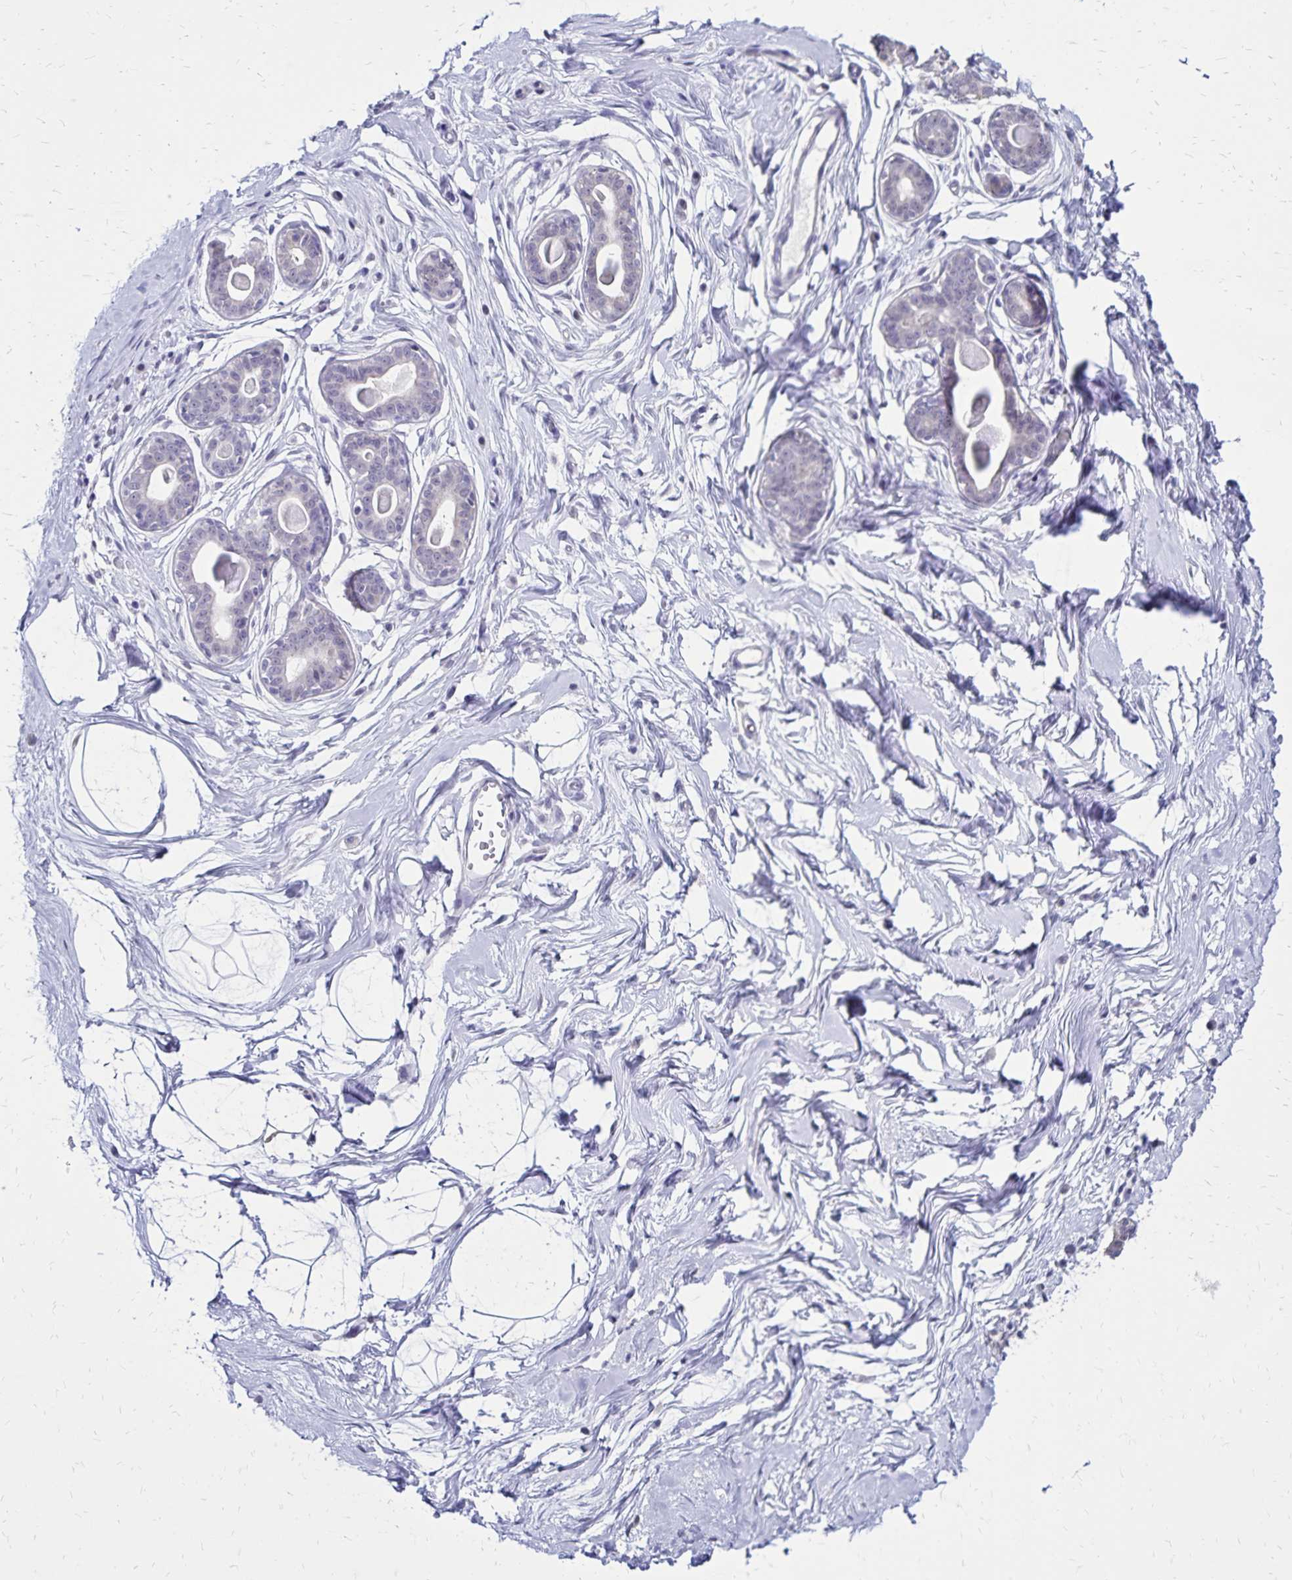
{"staining": {"intensity": "negative", "quantity": "none", "location": "none"}, "tissue": "breast", "cell_type": "Adipocytes", "image_type": "normal", "snomed": [{"axis": "morphology", "description": "Normal tissue, NOS"}, {"axis": "topography", "description": "Breast"}], "caption": "High power microscopy histopathology image of an immunohistochemistry (IHC) histopathology image of normal breast, revealing no significant staining in adipocytes.", "gene": "SH3GL3", "patient": {"sex": "female", "age": 45}}